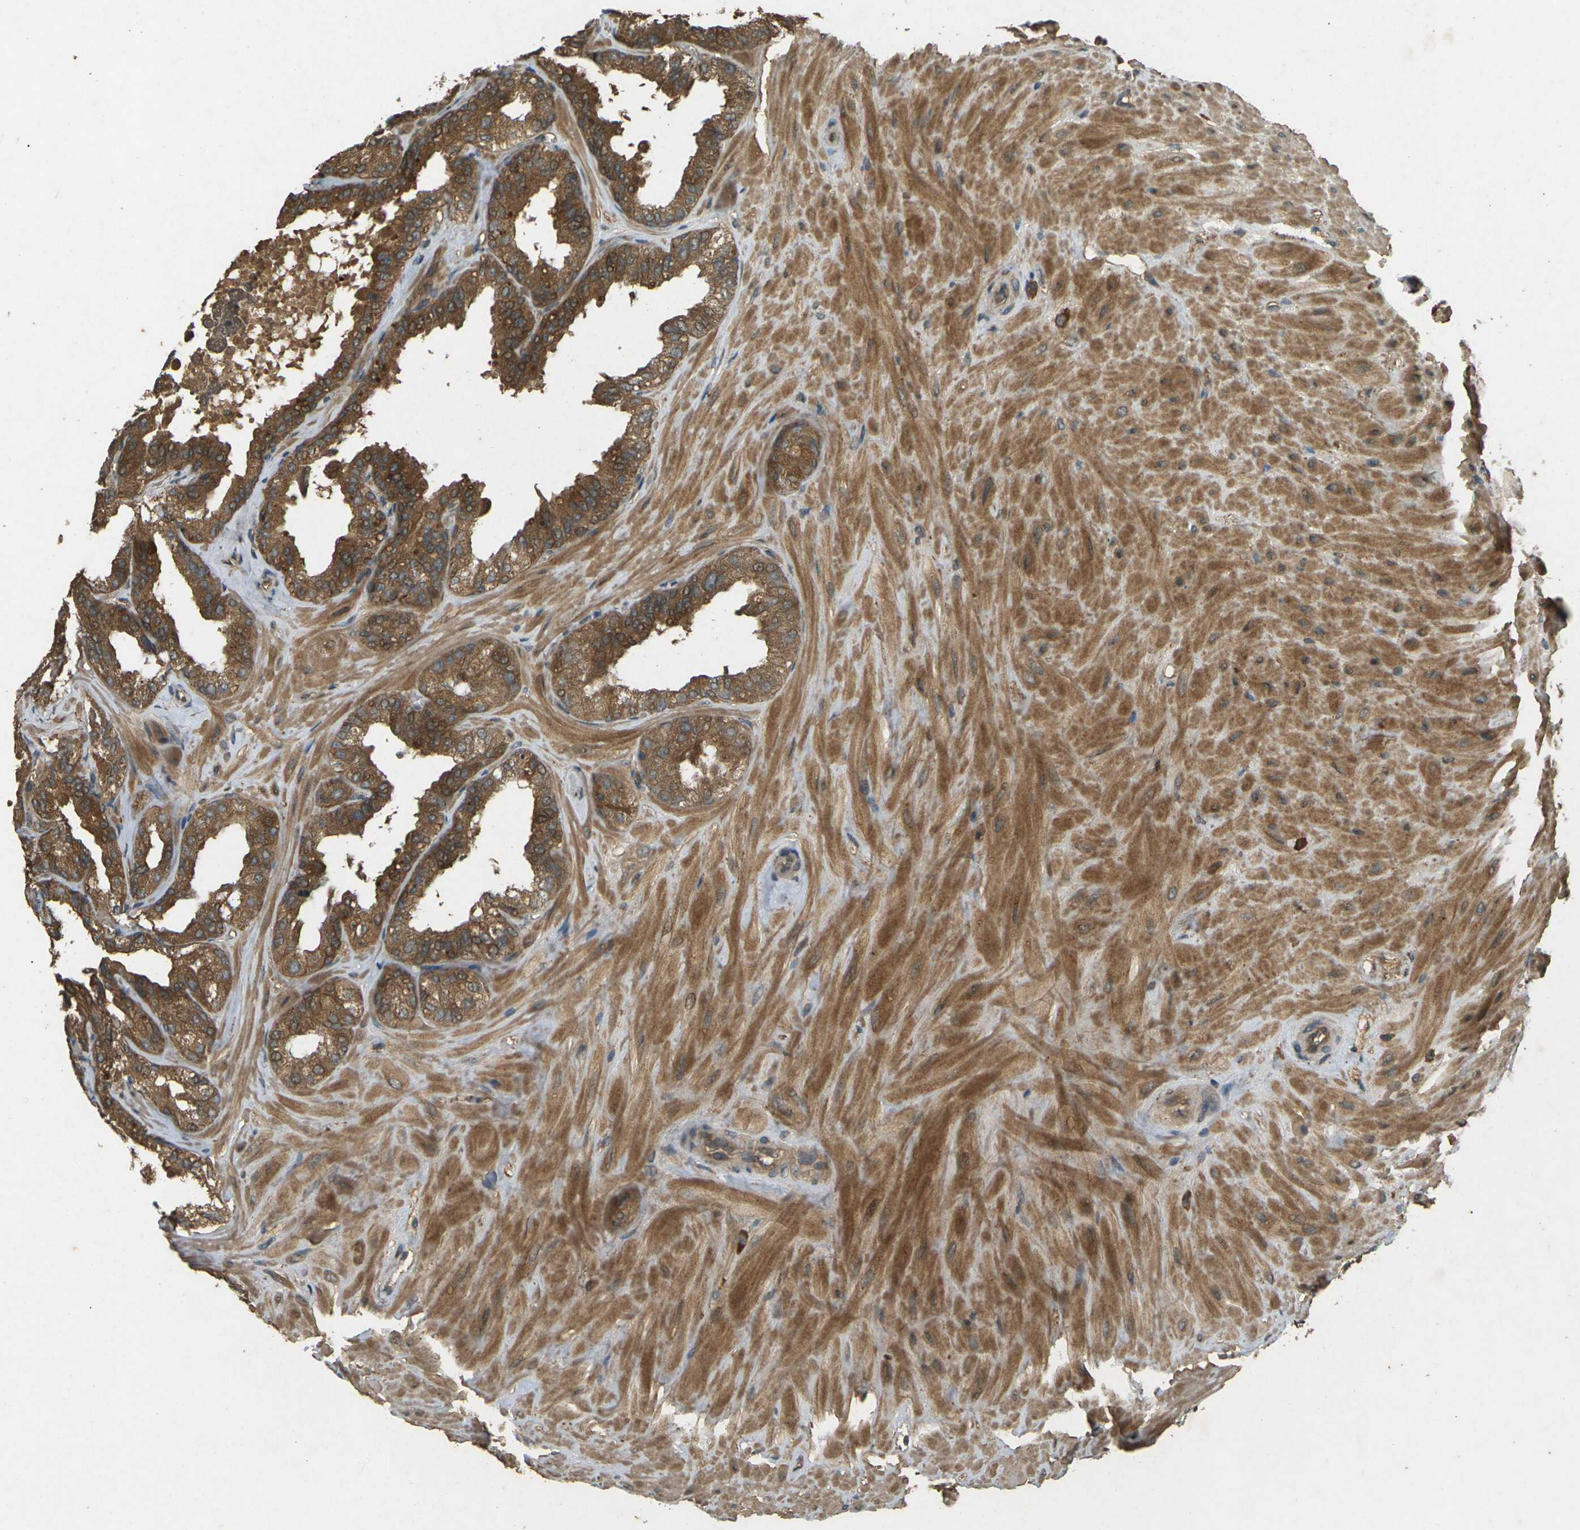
{"staining": {"intensity": "strong", "quantity": ">75%", "location": "cytoplasmic/membranous"}, "tissue": "seminal vesicle", "cell_type": "Glandular cells", "image_type": "normal", "snomed": [{"axis": "morphology", "description": "Normal tissue, NOS"}, {"axis": "topography", "description": "Prostate"}, {"axis": "topography", "description": "Seminal veicle"}], "caption": "Unremarkable seminal vesicle exhibits strong cytoplasmic/membranous positivity in approximately >75% of glandular cells, visualized by immunohistochemistry. (DAB = brown stain, brightfield microscopy at high magnification).", "gene": "TAP1", "patient": {"sex": "male", "age": 51}}